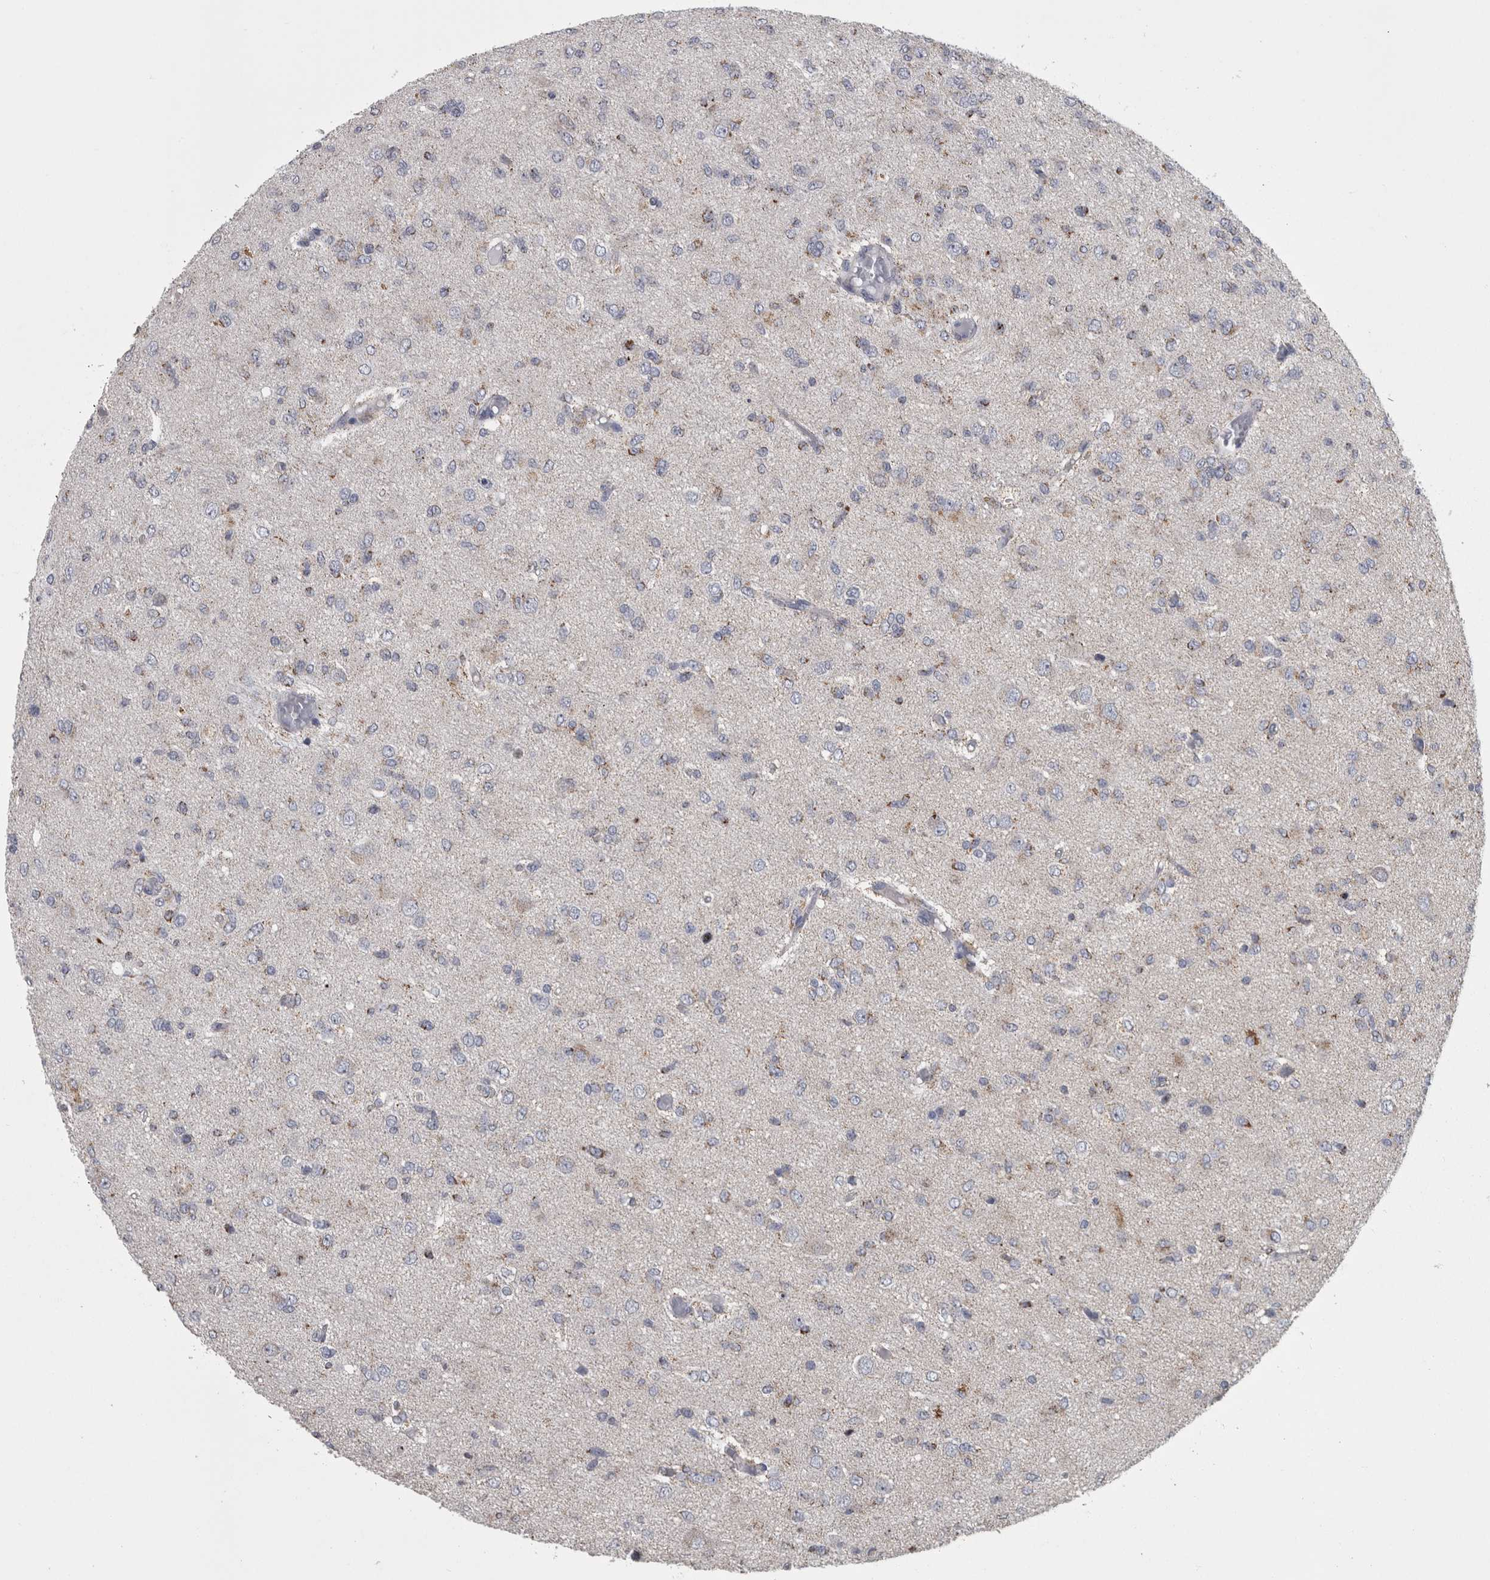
{"staining": {"intensity": "weak", "quantity": "25%-75%", "location": "cytoplasmic/membranous"}, "tissue": "glioma", "cell_type": "Tumor cells", "image_type": "cancer", "snomed": [{"axis": "morphology", "description": "Glioma, malignant, High grade"}, {"axis": "topography", "description": "Brain"}], "caption": "Immunohistochemical staining of glioma displays low levels of weak cytoplasmic/membranous protein expression in approximately 25%-75% of tumor cells.", "gene": "DBT", "patient": {"sex": "female", "age": 59}}